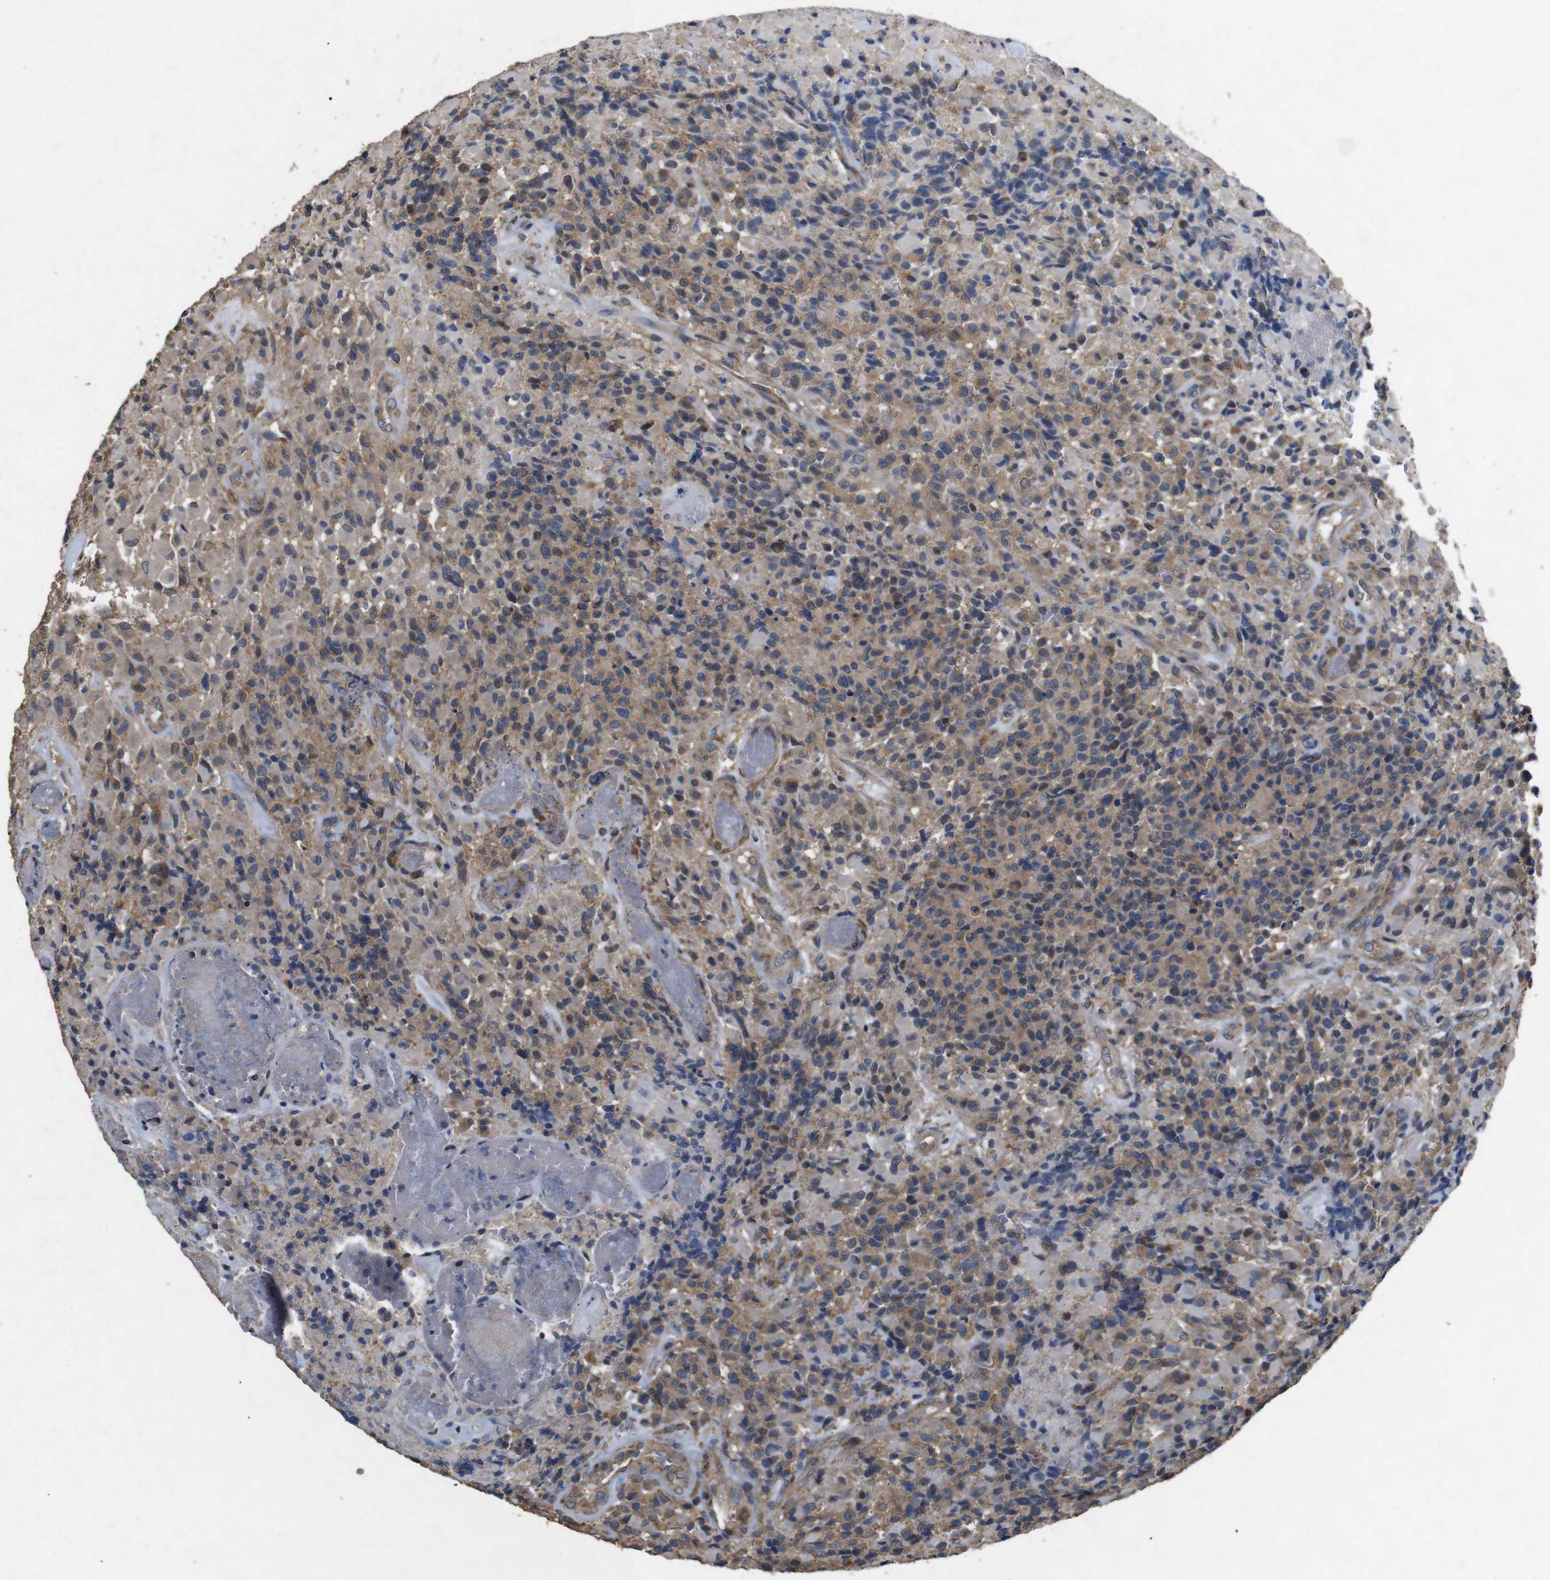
{"staining": {"intensity": "moderate", "quantity": ">75%", "location": "cytoplasmic/membranous"}, "tissue": "glioma", "cell_type": "Tumor cells", "image_type": "cancer", "snomed": [{"axis": "morphology", "description": "Glioma, malignant, High grade"}, {"axis": "topography", "description": "Brain"}], "caption": "This micrograph displays immunohistochemistry staining of human glioma, with medium moderate cytoplasmic/membranous staining in approximately >75% of tumor cells.", "gene": "BNIP3", "patient": {"sex": "male", "age": 71}}